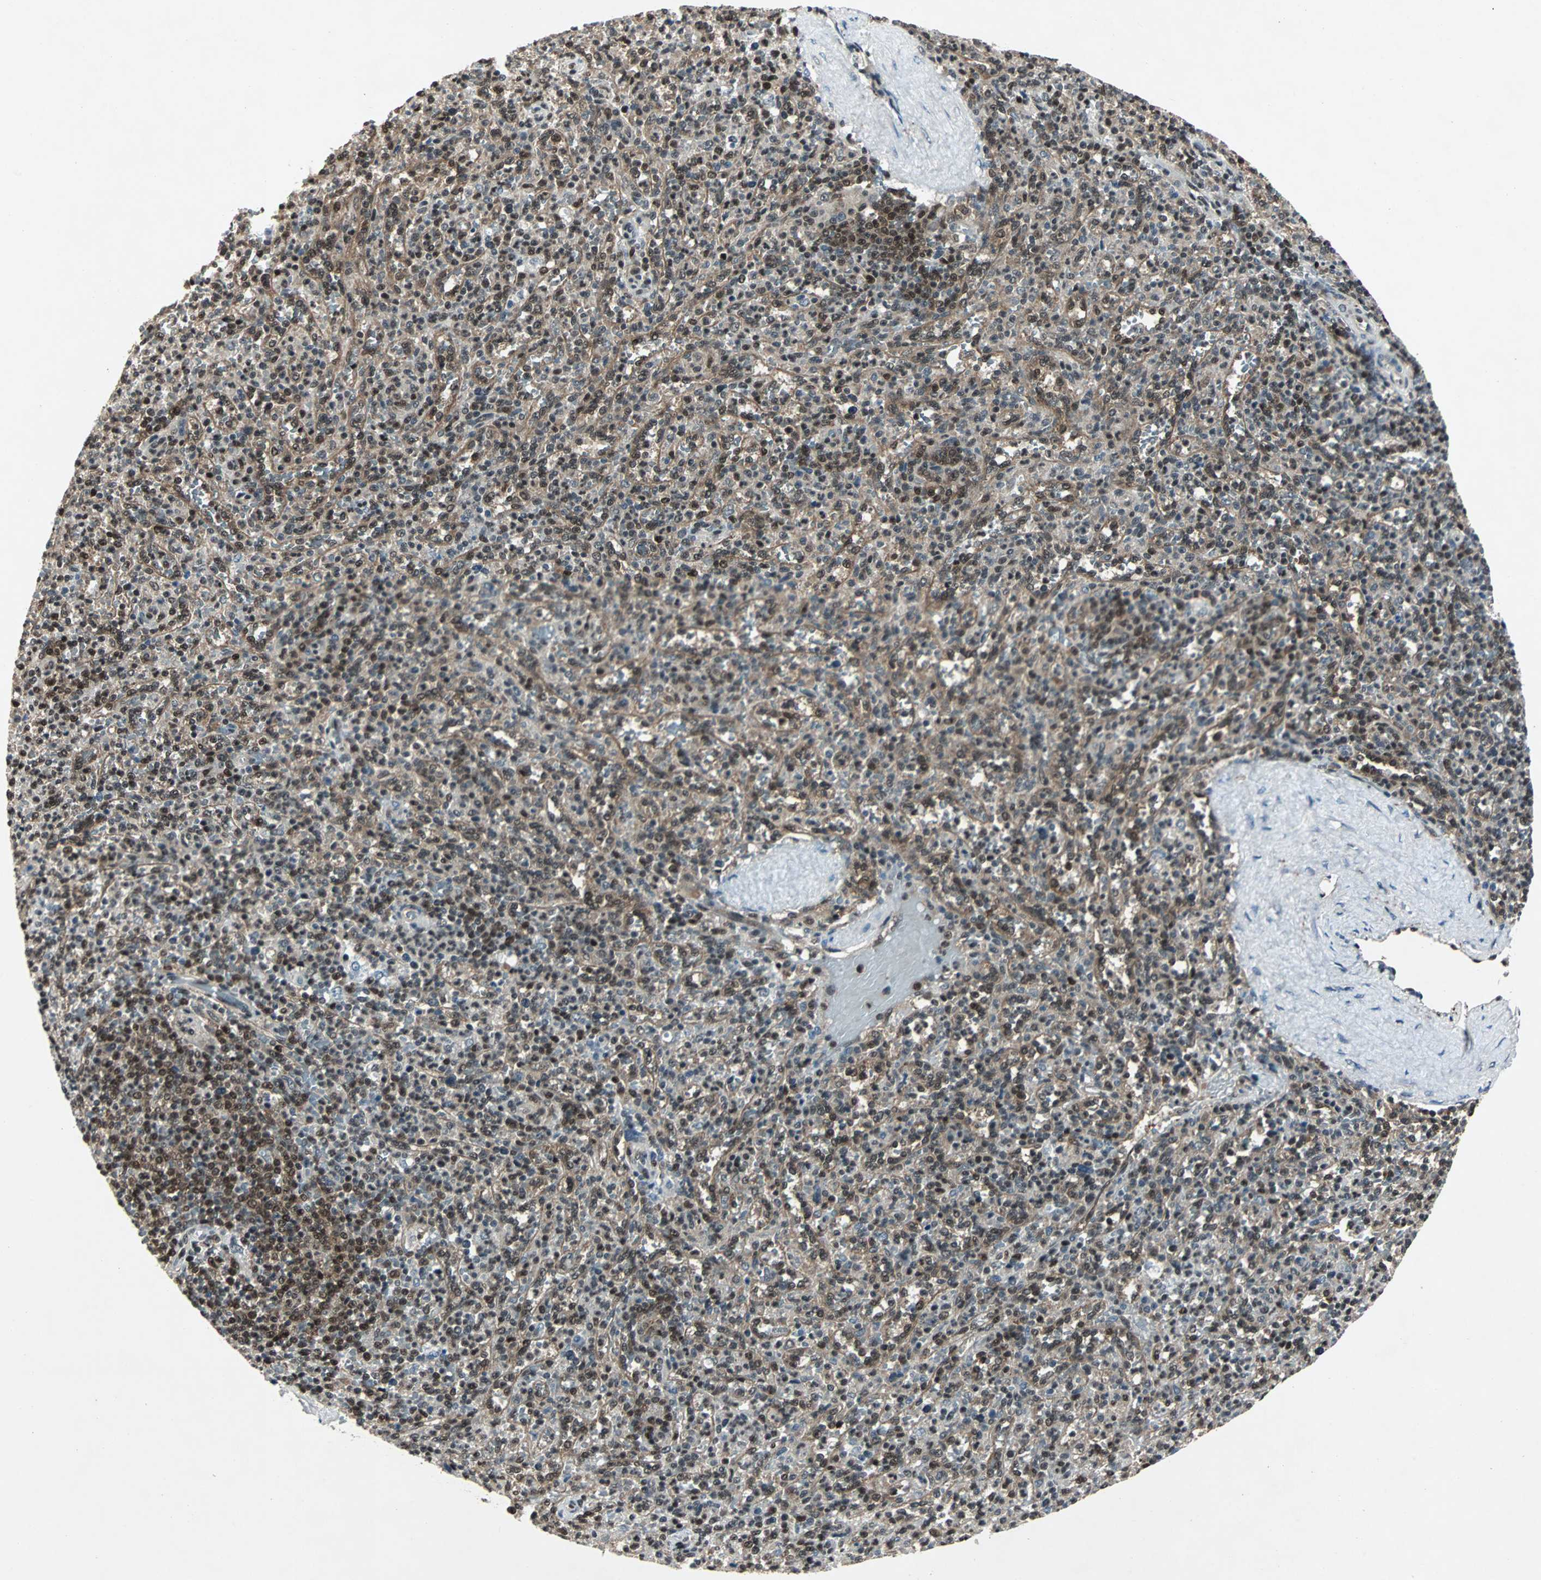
{"staining": {"intensity": "strong", "quantity": "25%-75%", "location": "nuclear"}, "tissue": "spleen", "cell_type": "Cells in red pulp", "image_type": "normal", "snomed": [{"axis": "morphology", "description": "Normal tissue, NOS"}, {"axis": "topography", "description": "Spleen"}], "caption": "Strong nuclear expression is appreciated in approximately 25%-75% of cells in red pulp in benign spleen. Nuclei are stained in blue.", "gene": "ACLY", "patient": {"sex": "male", "age": 36}}